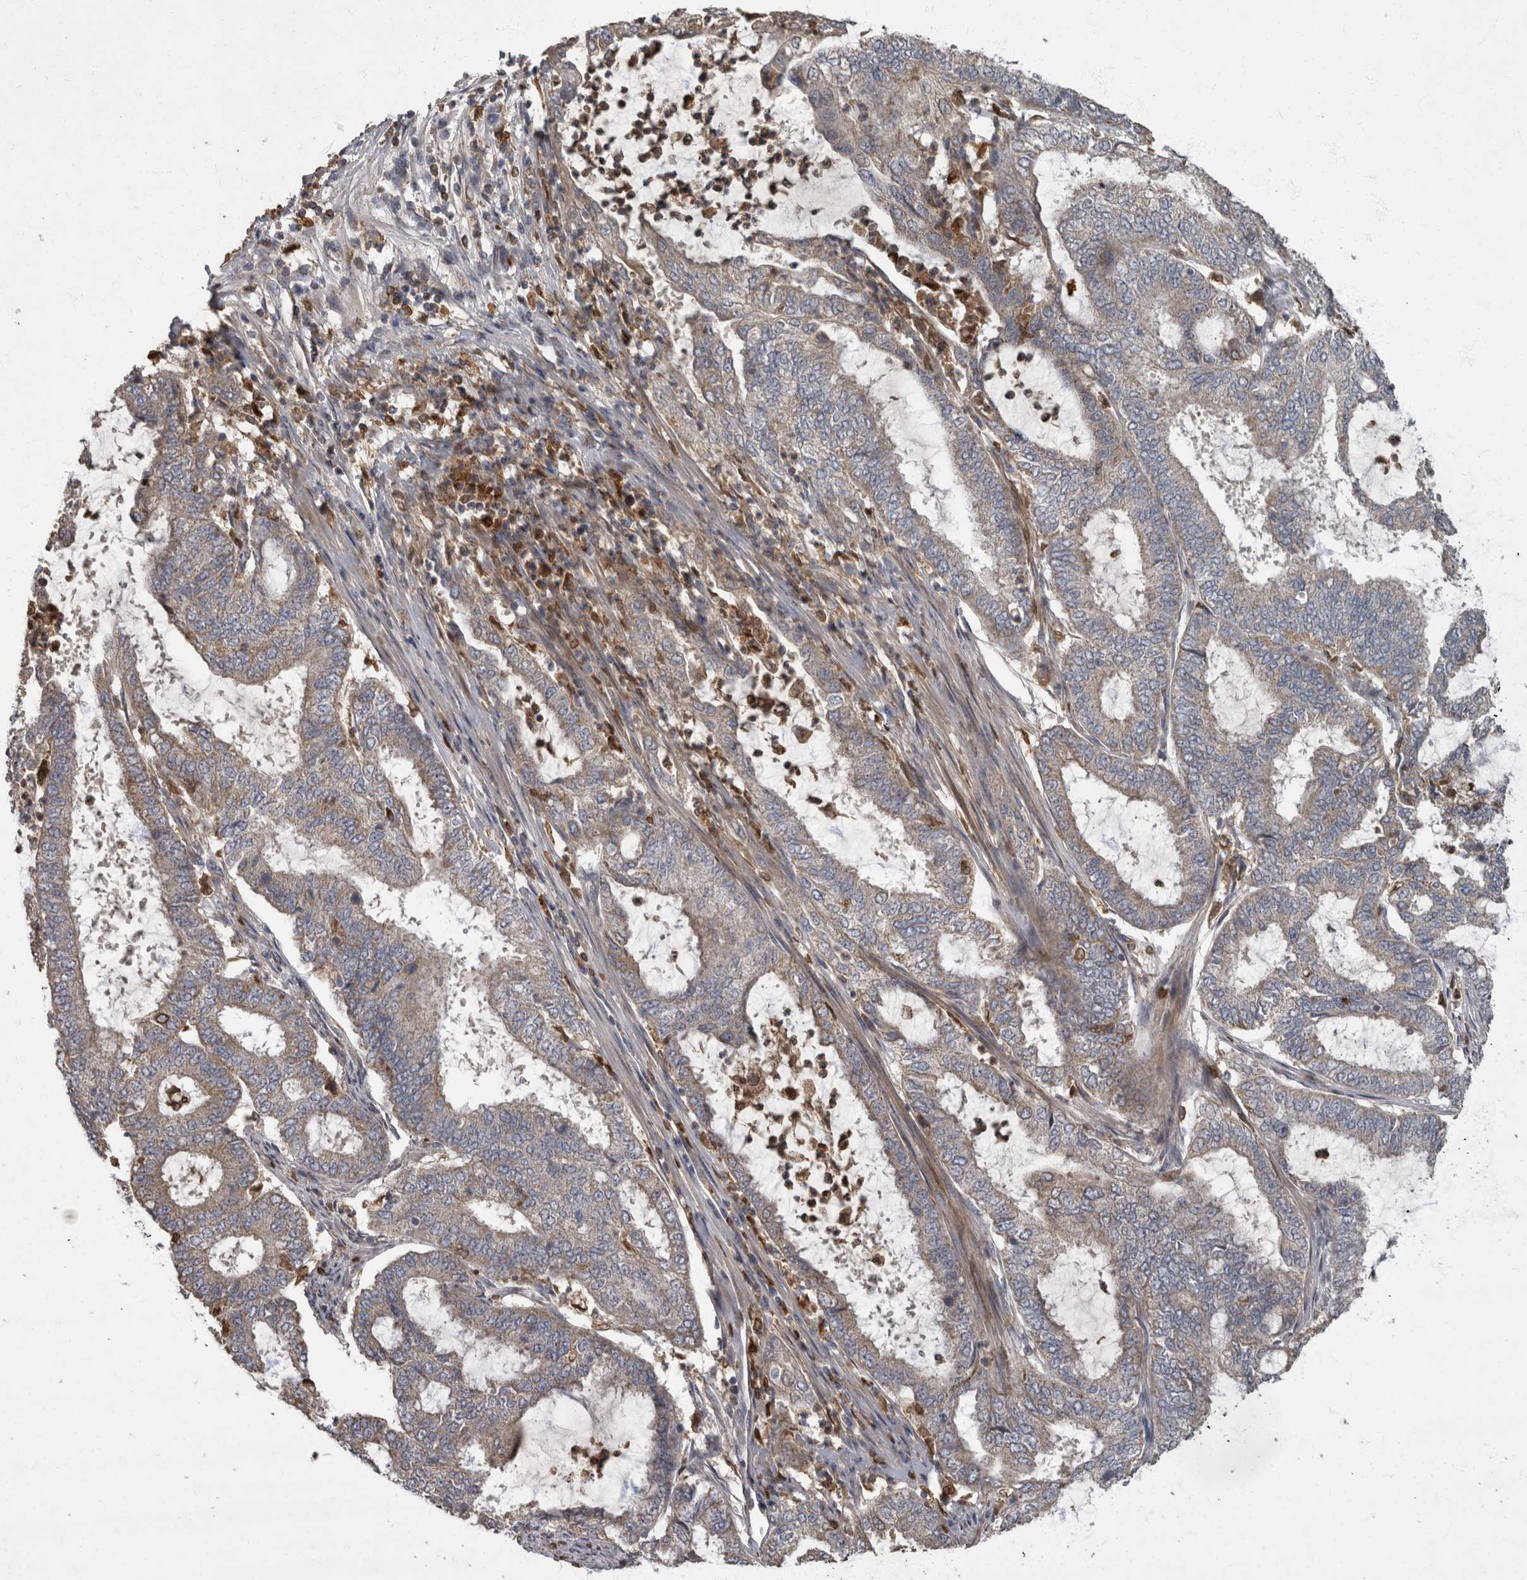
{"staining": {"intensity": "weak", "quantity": "<25%", "location": "cytoplasmic/membranous"}, "tissue": "endometrial cancer", "cell_type": "Tumor cells", "image_type": "cancer", "snomed": [{"axis": "morphology", "description": "Adenocarcinoma, NOS"}, {"axis": "topography", "description": "Endometrium"}], "caption": "High magnification brightfield microscopy of endometrial adenocarcinoma stained with DAB (brown) and counterstained with hematoxylin (blue): tumor cells show no significant positivity.", "gene": "PPP1R3C", "patient": {"sex": "female", "age": 51}}